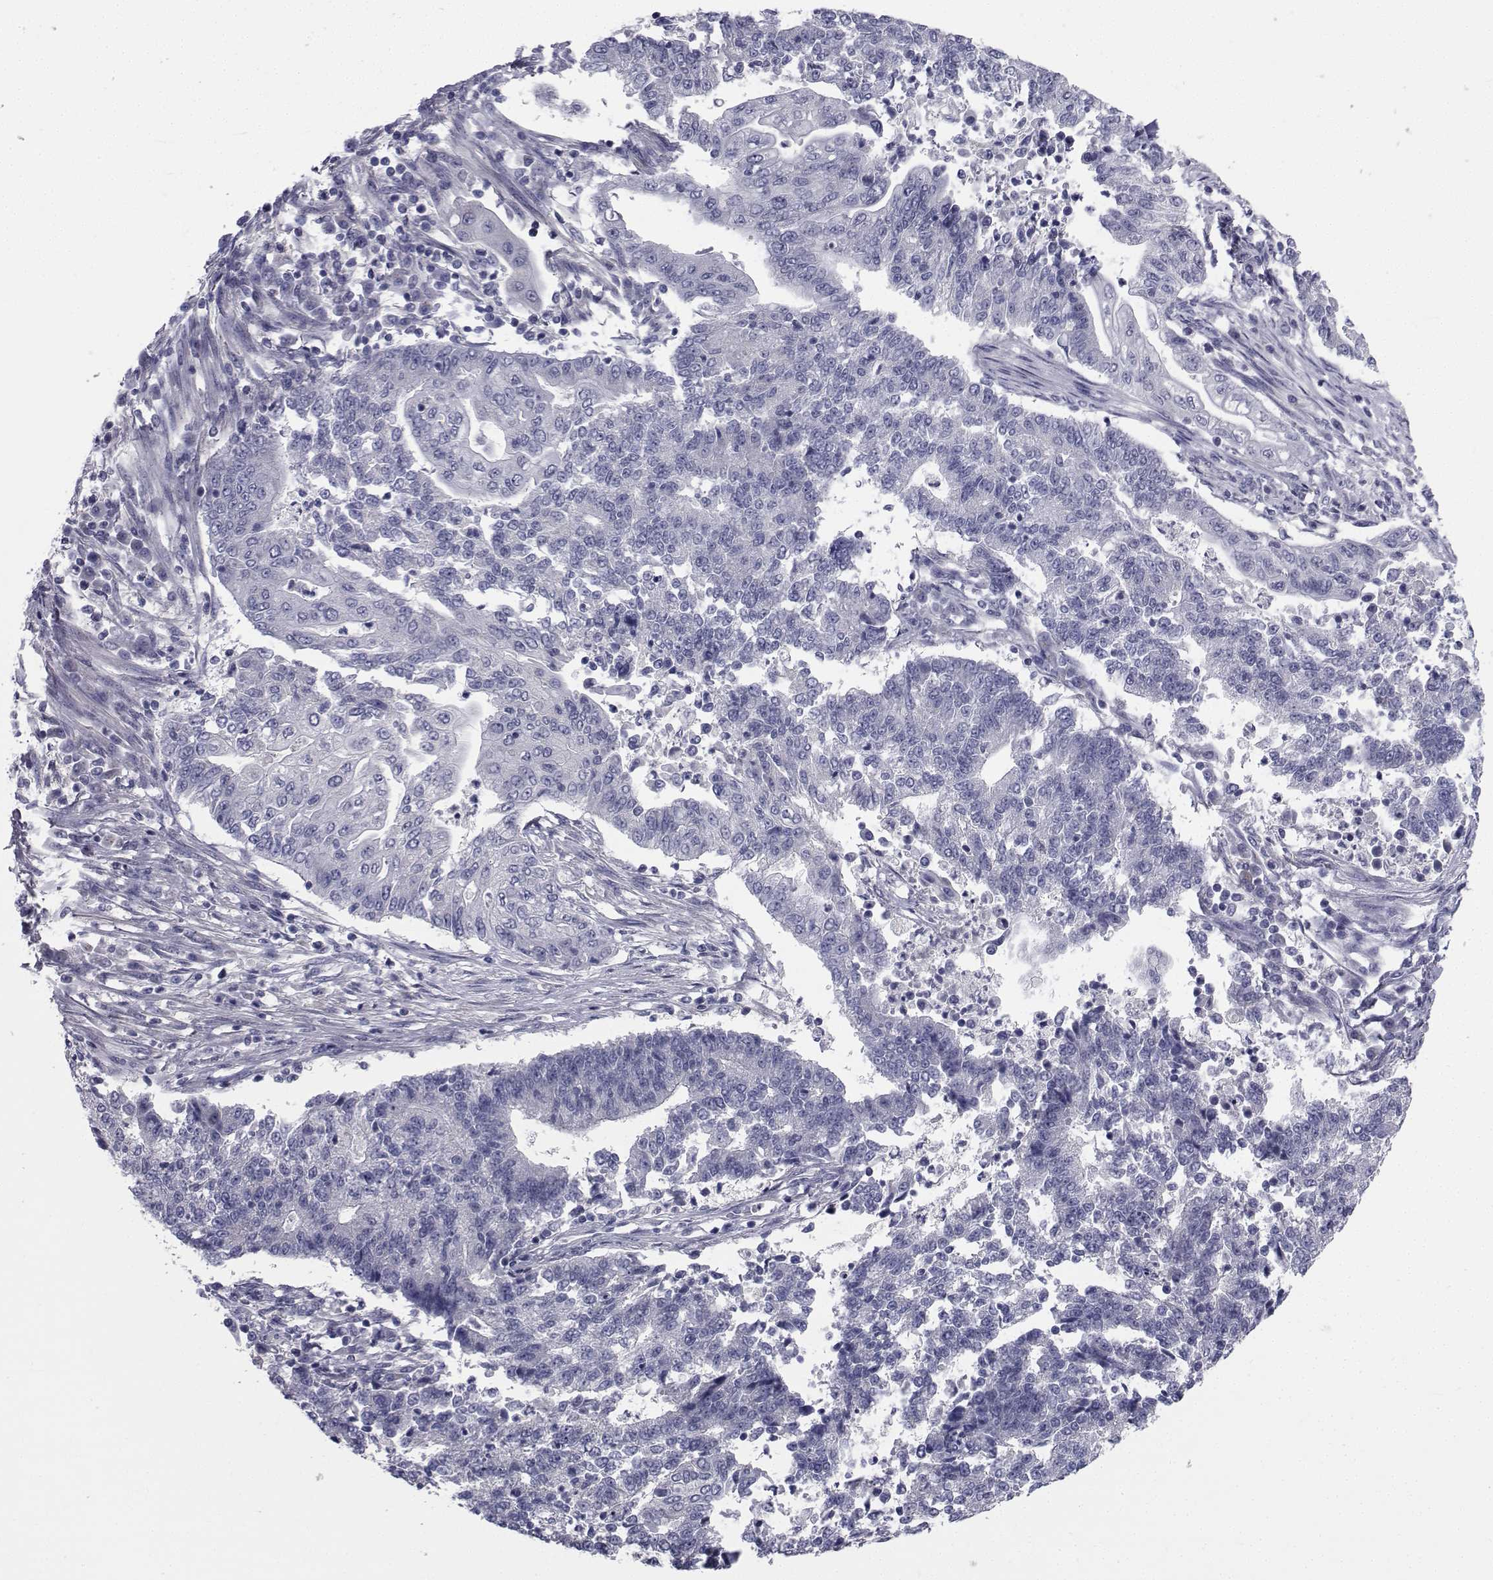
{"staining": {"intensity": "negative", "quantity": "none", "location": "none"}, "tissue": "endometrial cancer", "cell_type": "Tumor cells", "image_type": "cancer", "snomed": [{"axis": "morphology", "description": "Adenocarcinoma, NOS"}, {"axis": "topography", "description": "Uterus"}, {"axis": "topography", "description": "Endometrium"}], "caption": "This is an immunohistochemistry micrograph of human adenocarcinoma (endometrial). There is no positivity in tumor cells.", "gene": "CHRNA1", "patient": {"sex": "female", "age": 54}}